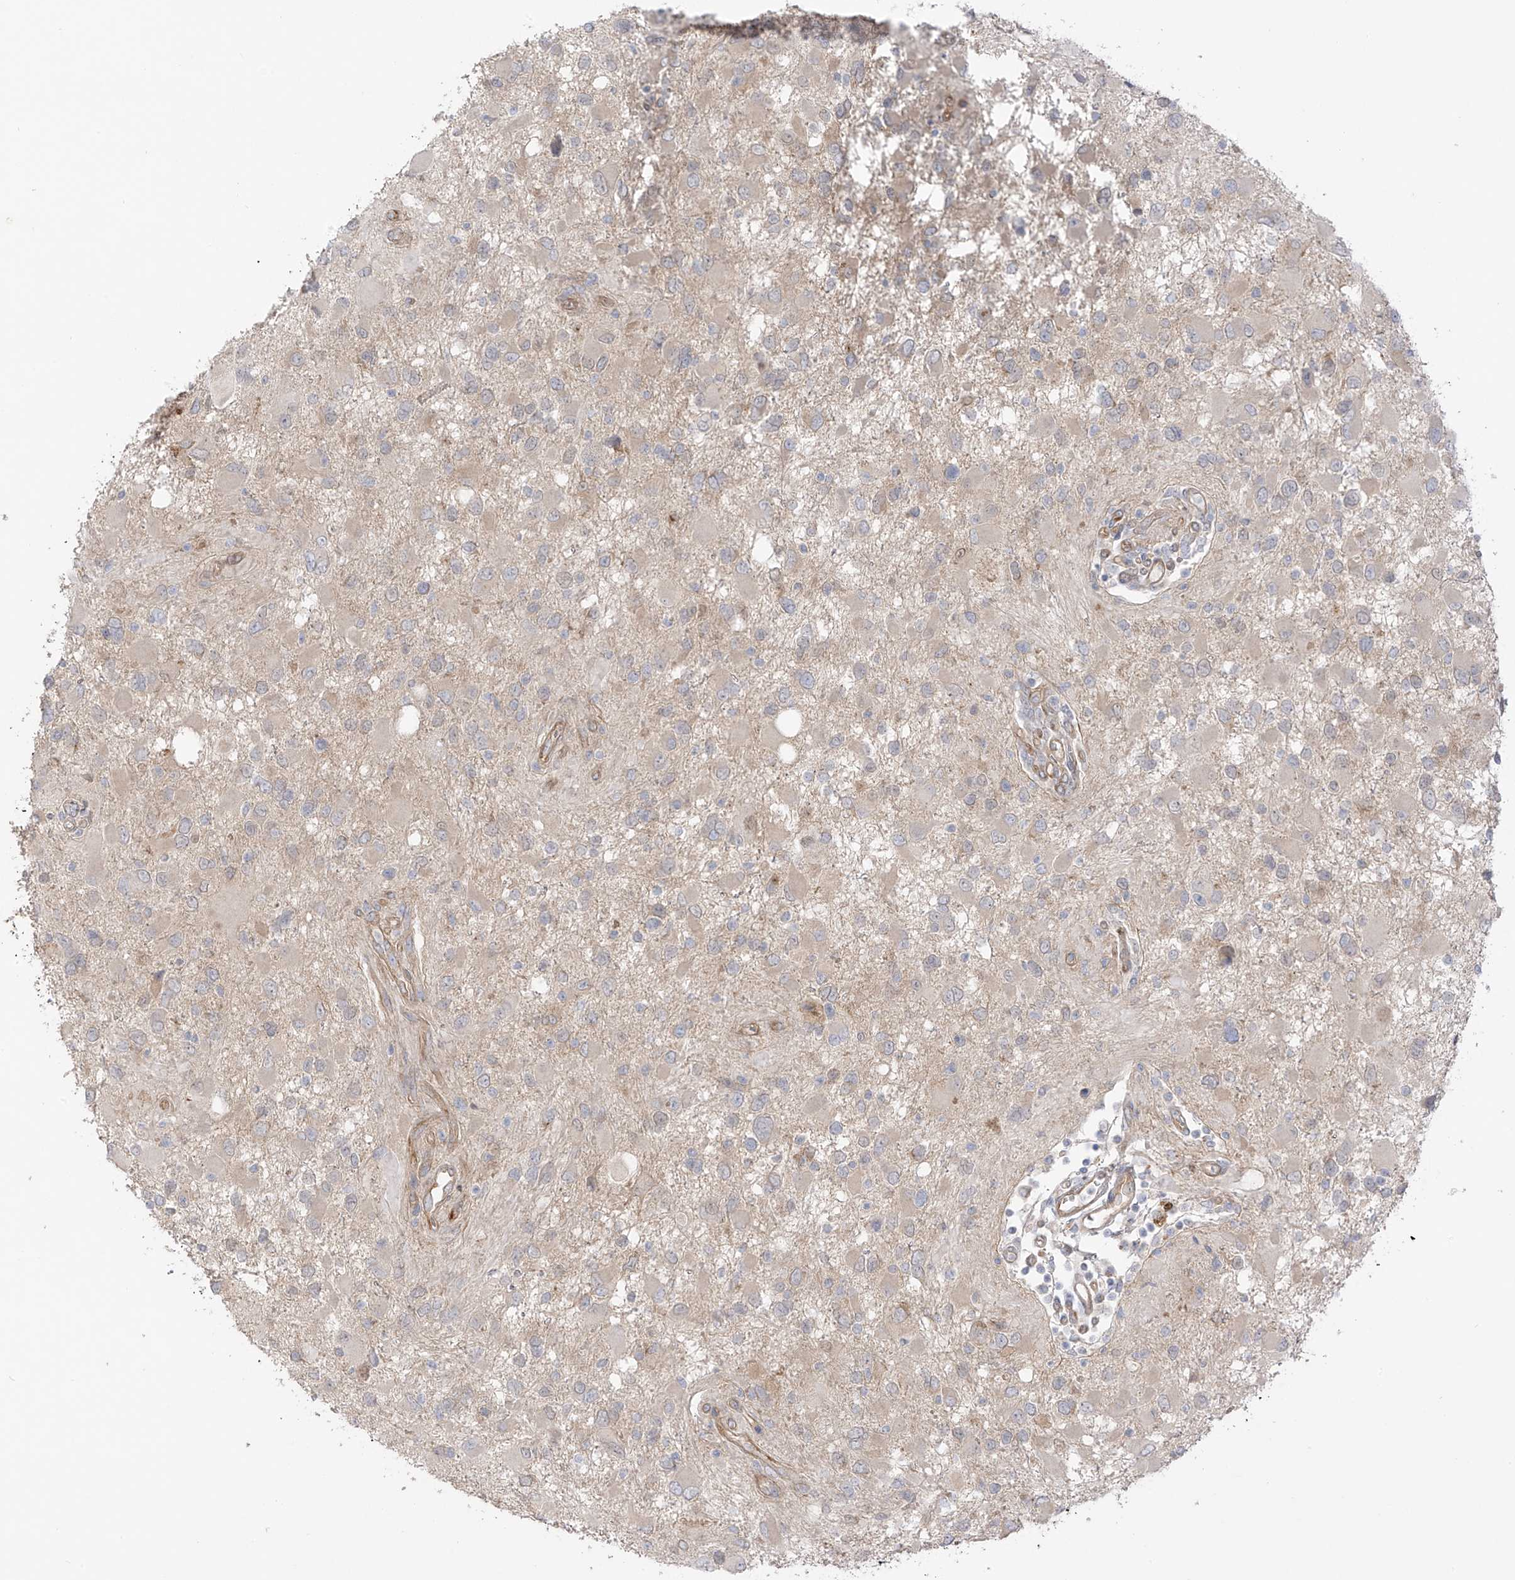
{"staining": {"intensity": "negative", "quantity": "none", "location": "none"}, "tissue": "glioma", "cell_type": "Tumor cells", "image_type": "cancer", "snomed": [{"axis": "morphology", "description": "Glioma, malignant, High grade"}, {"axis": "topography", "description": "Brain"}], "caption": "A high-resolution image shows immunohistochemistry staining of malignant glioma (high-grade), which reveals no significant expression in tumor cells.", "gene": "EIPR1", "patient": {"sex": "male", "age": 53}}